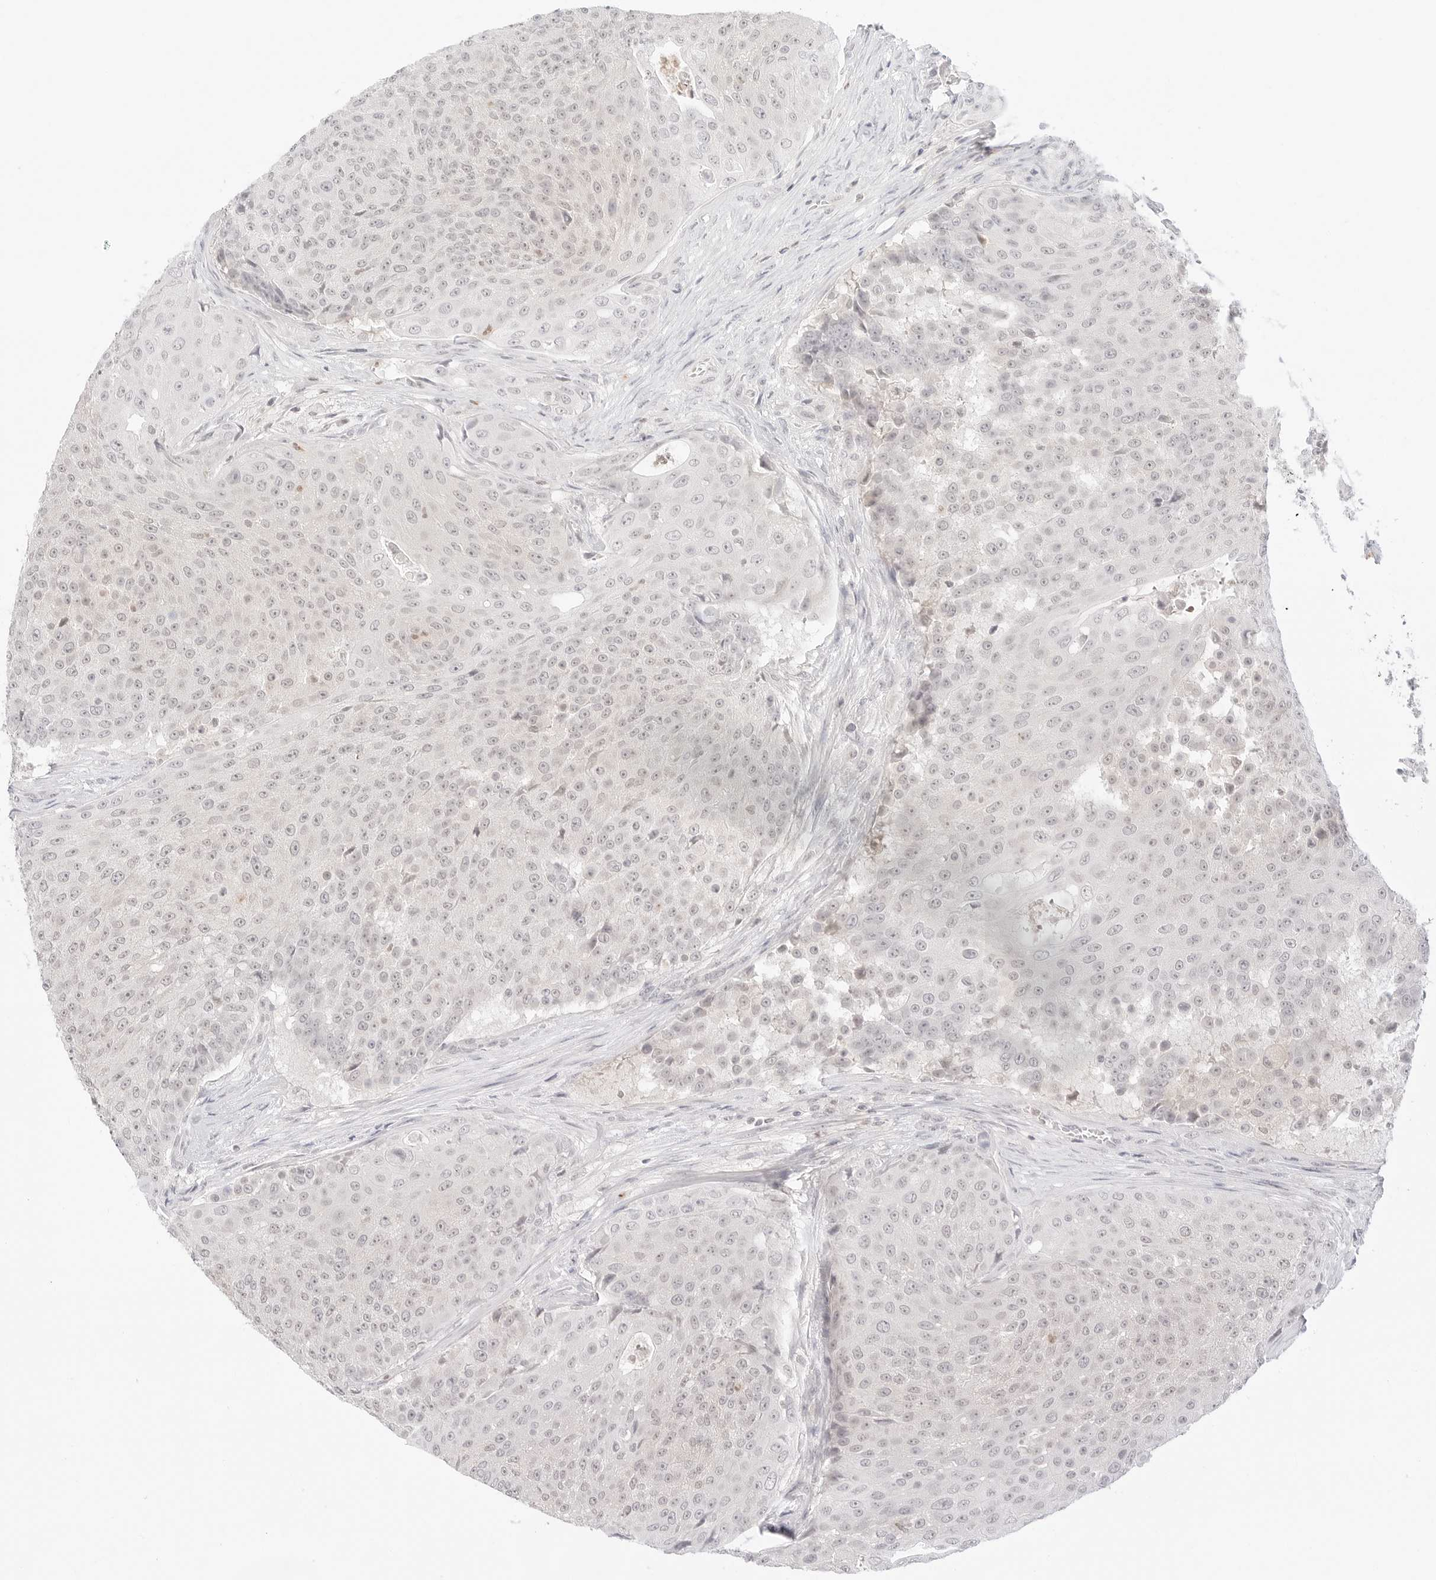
{"staining": {"intensity": "negative", "quantity": "none", "location": "none"}, "tissue": "urothelial cancer", "cell_type": "Tumor cells", "image_type": "cancer", "snomed": [{"axis": "morphology", "description": "Urothelial carcinoma, High grade"}, {"axis": "topography", "description": "Urinary bladder"}], "caption": "Immunohistochemical staining of human urothelial cancer exhibits no significant staining in tumor cells.", "gene": "GNAS", "patient": {"sex": "female", "age": 63}}